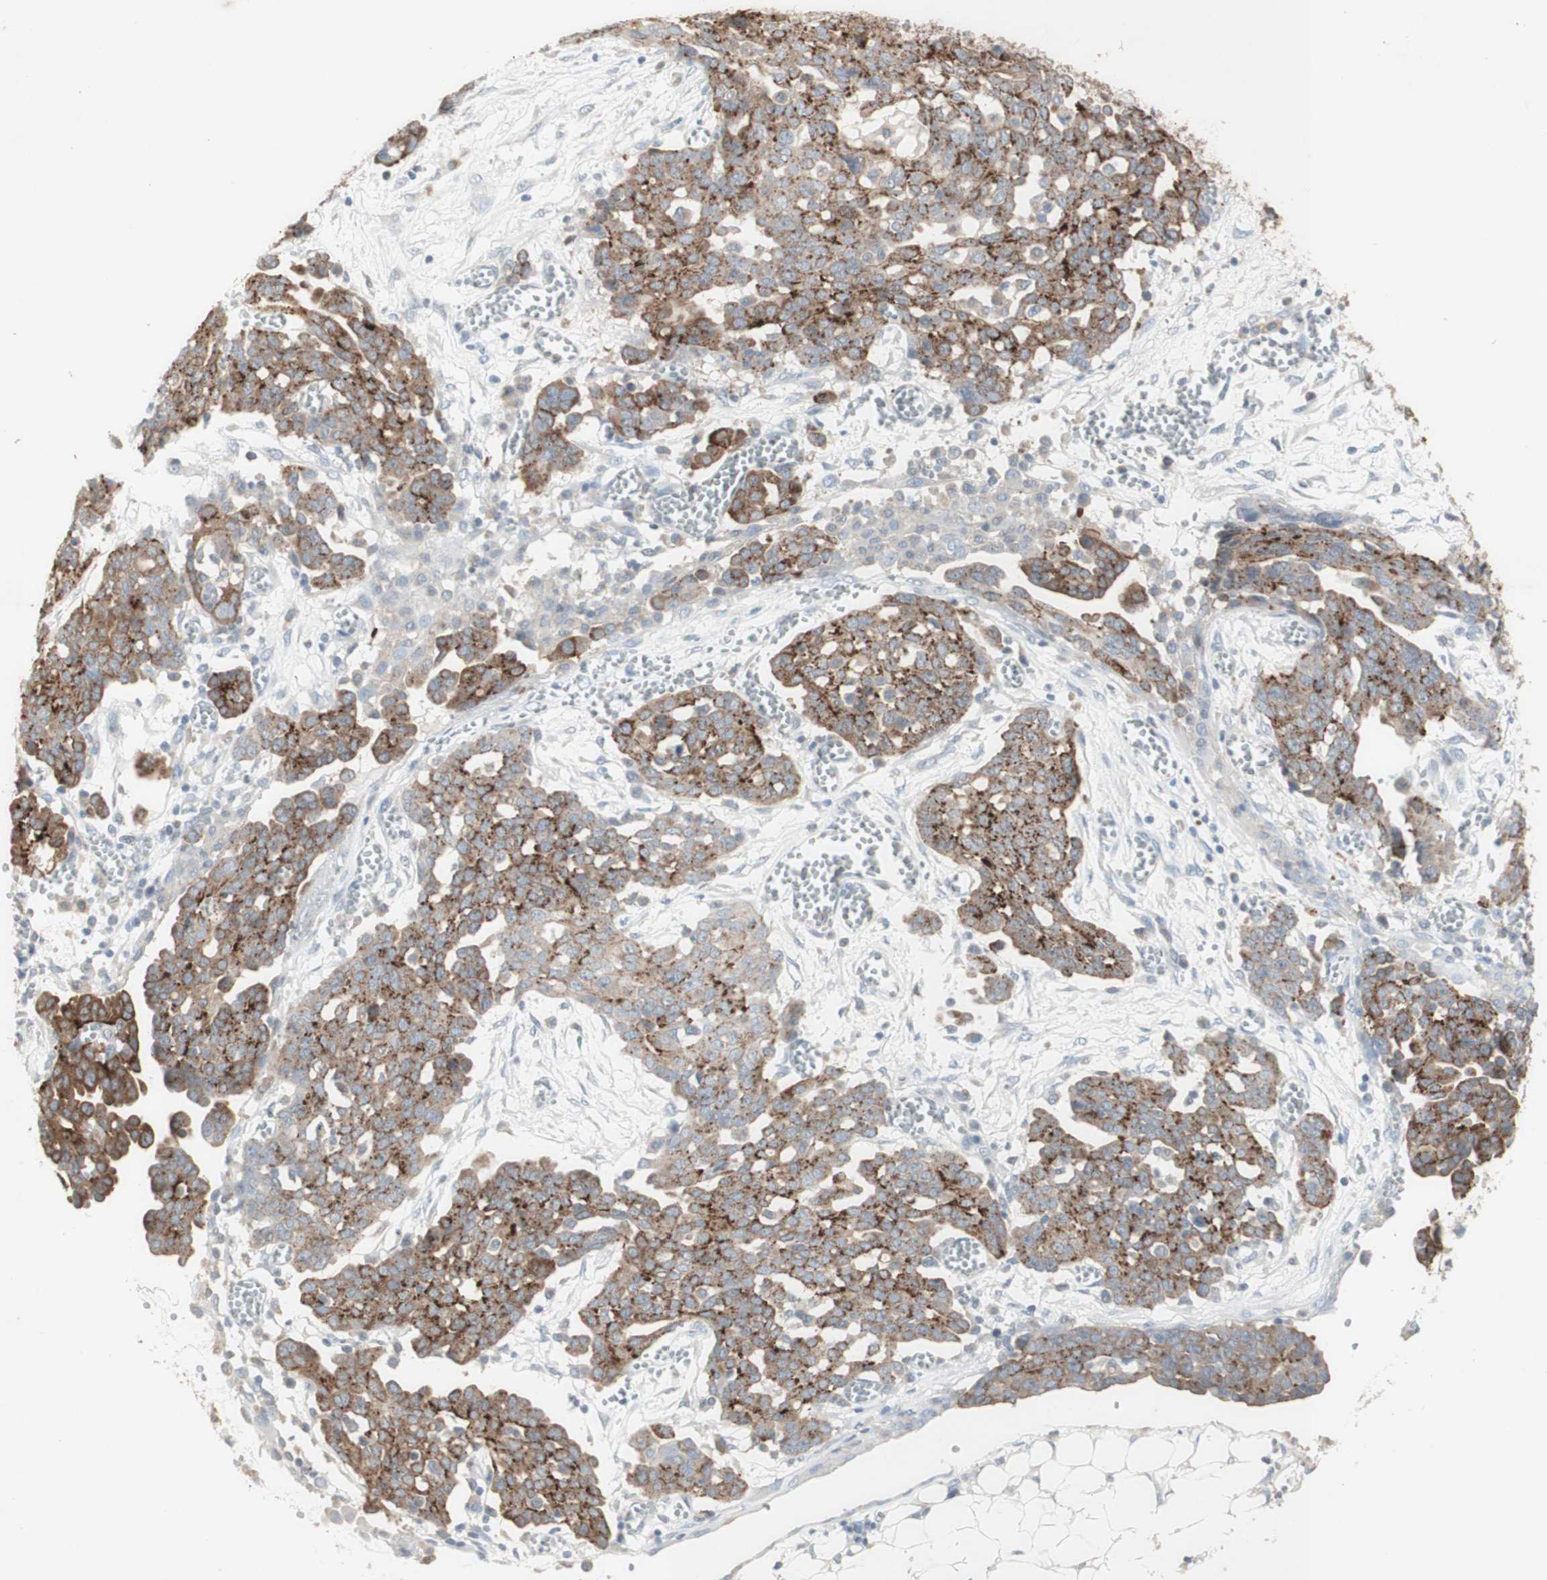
{"staining": {"intensity": "moderate", "quantity": ">75%", "location": "cytoplasmic/membranous"}, "tissue": "ovarian cancer", "cell_type": "Tumor cells", "image_type": "cancer", "snomed": [{"axis": "morphology", "description": "Cystadenocarcinoma, serous, NOS"}, {"axis": "topography", "description": "Soft tissue"}, {"axis": "topography", "description": "Ovary"}], "caption": "Approximately >75% of tumor cells in human ovarian serous cystadenocarcinoma display moderate cytoplasmic/membranous protein positivity as visualized by brown immunohistochemical staining.", "gene": "ATP6V1B1", "patient": {"sex": "female", "age": 57}}